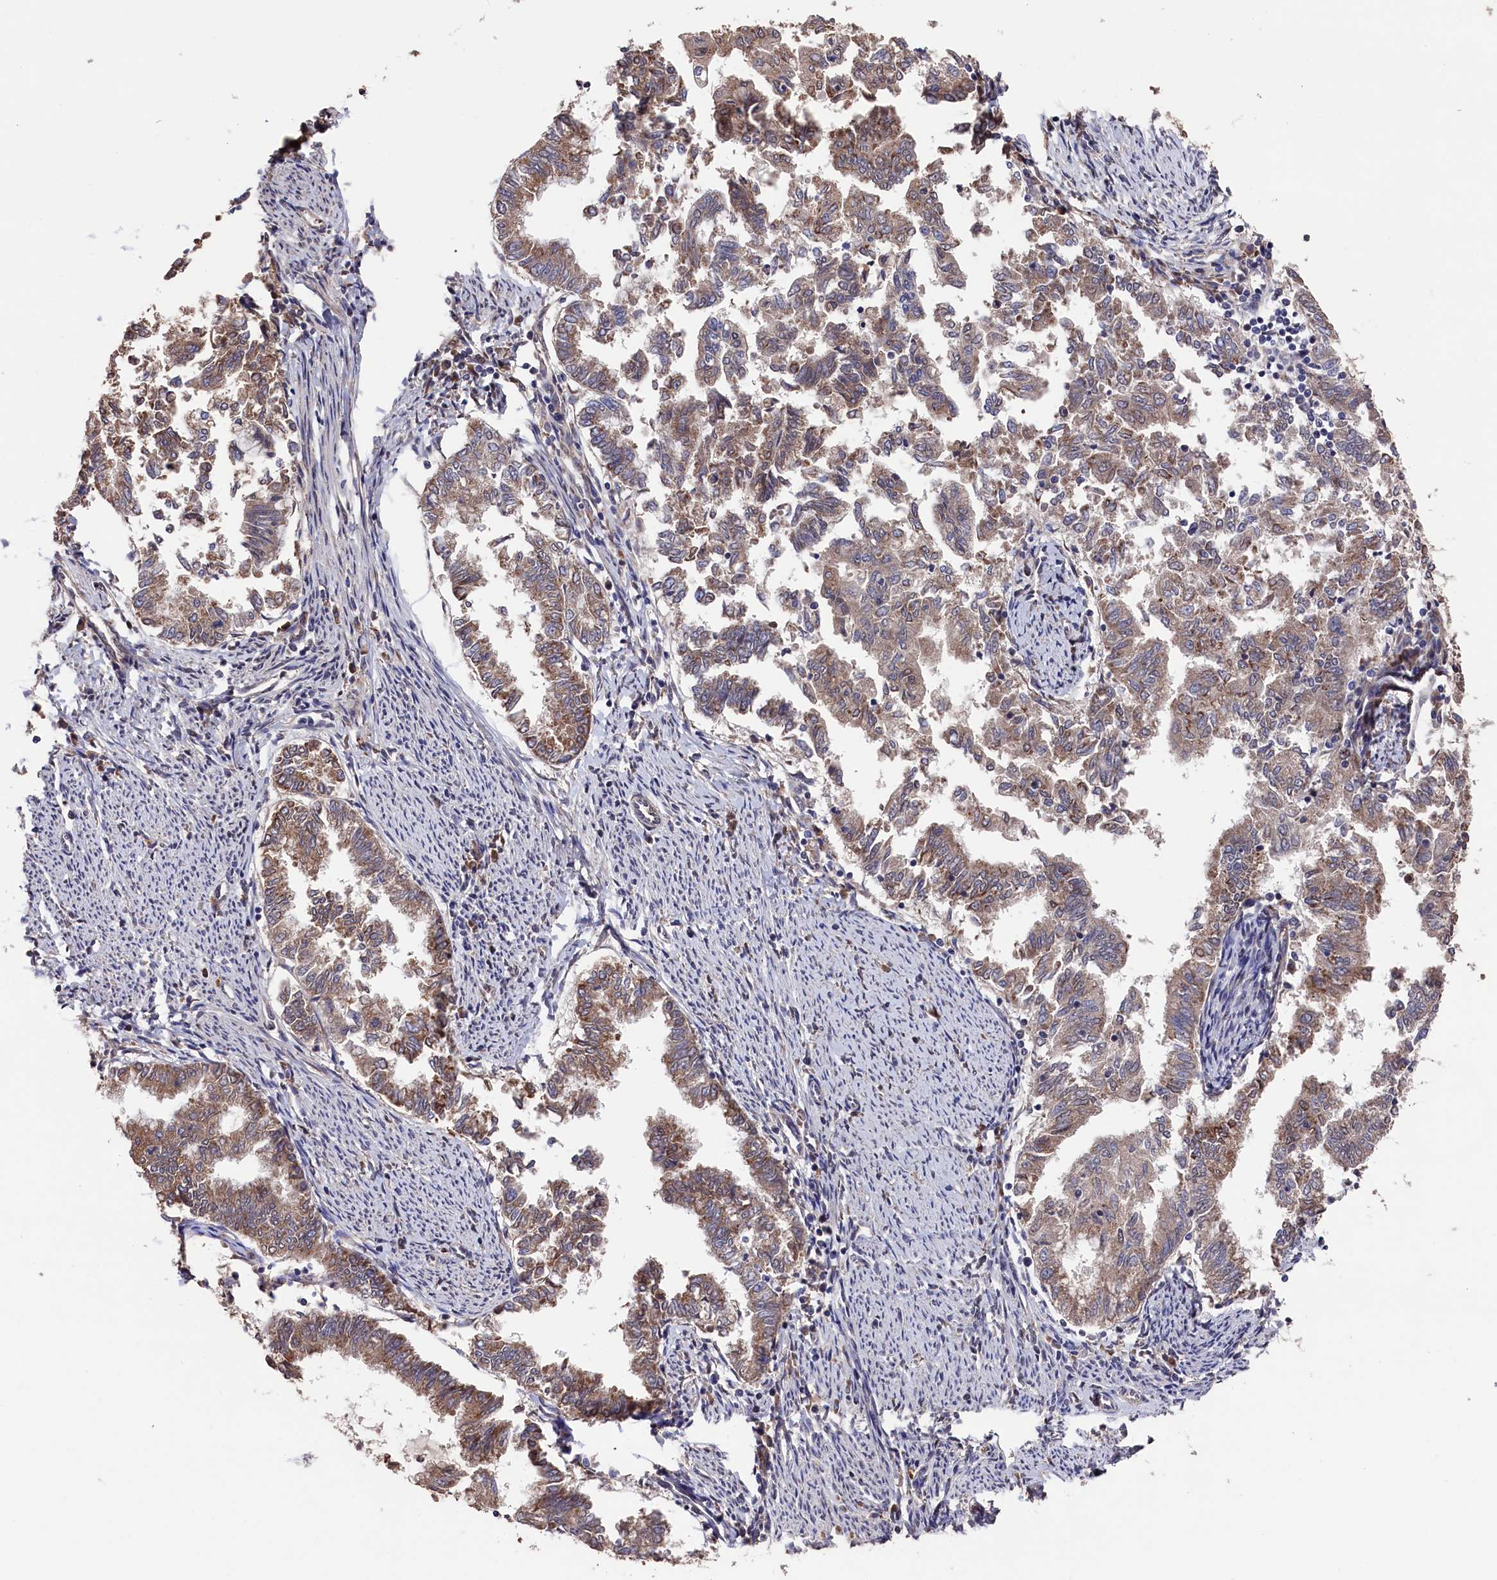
{"staining": {"intensity": "moderate", "quantity": "25%-75%", "location": "cytoplasmic/membranous"}, "tissue": "endometrial cancer", "cell_type": "Tumor cells", "image_type": "cancer", "snomed": [{"axis": "morphology", "description": "Adenocarcinoma, NOS"}, {"axis": "topography", "description": "Endometrium"}], "caption": "IHC (DAB (3,3'-diaminobenzidine)) staining of endometrial cancer shows moderate cytoplasmic/membranous protein expression in about 25%-75% of tumor cells.", "gene": "SLC12A4", "patient": {"sex": "female", "age": 79}}